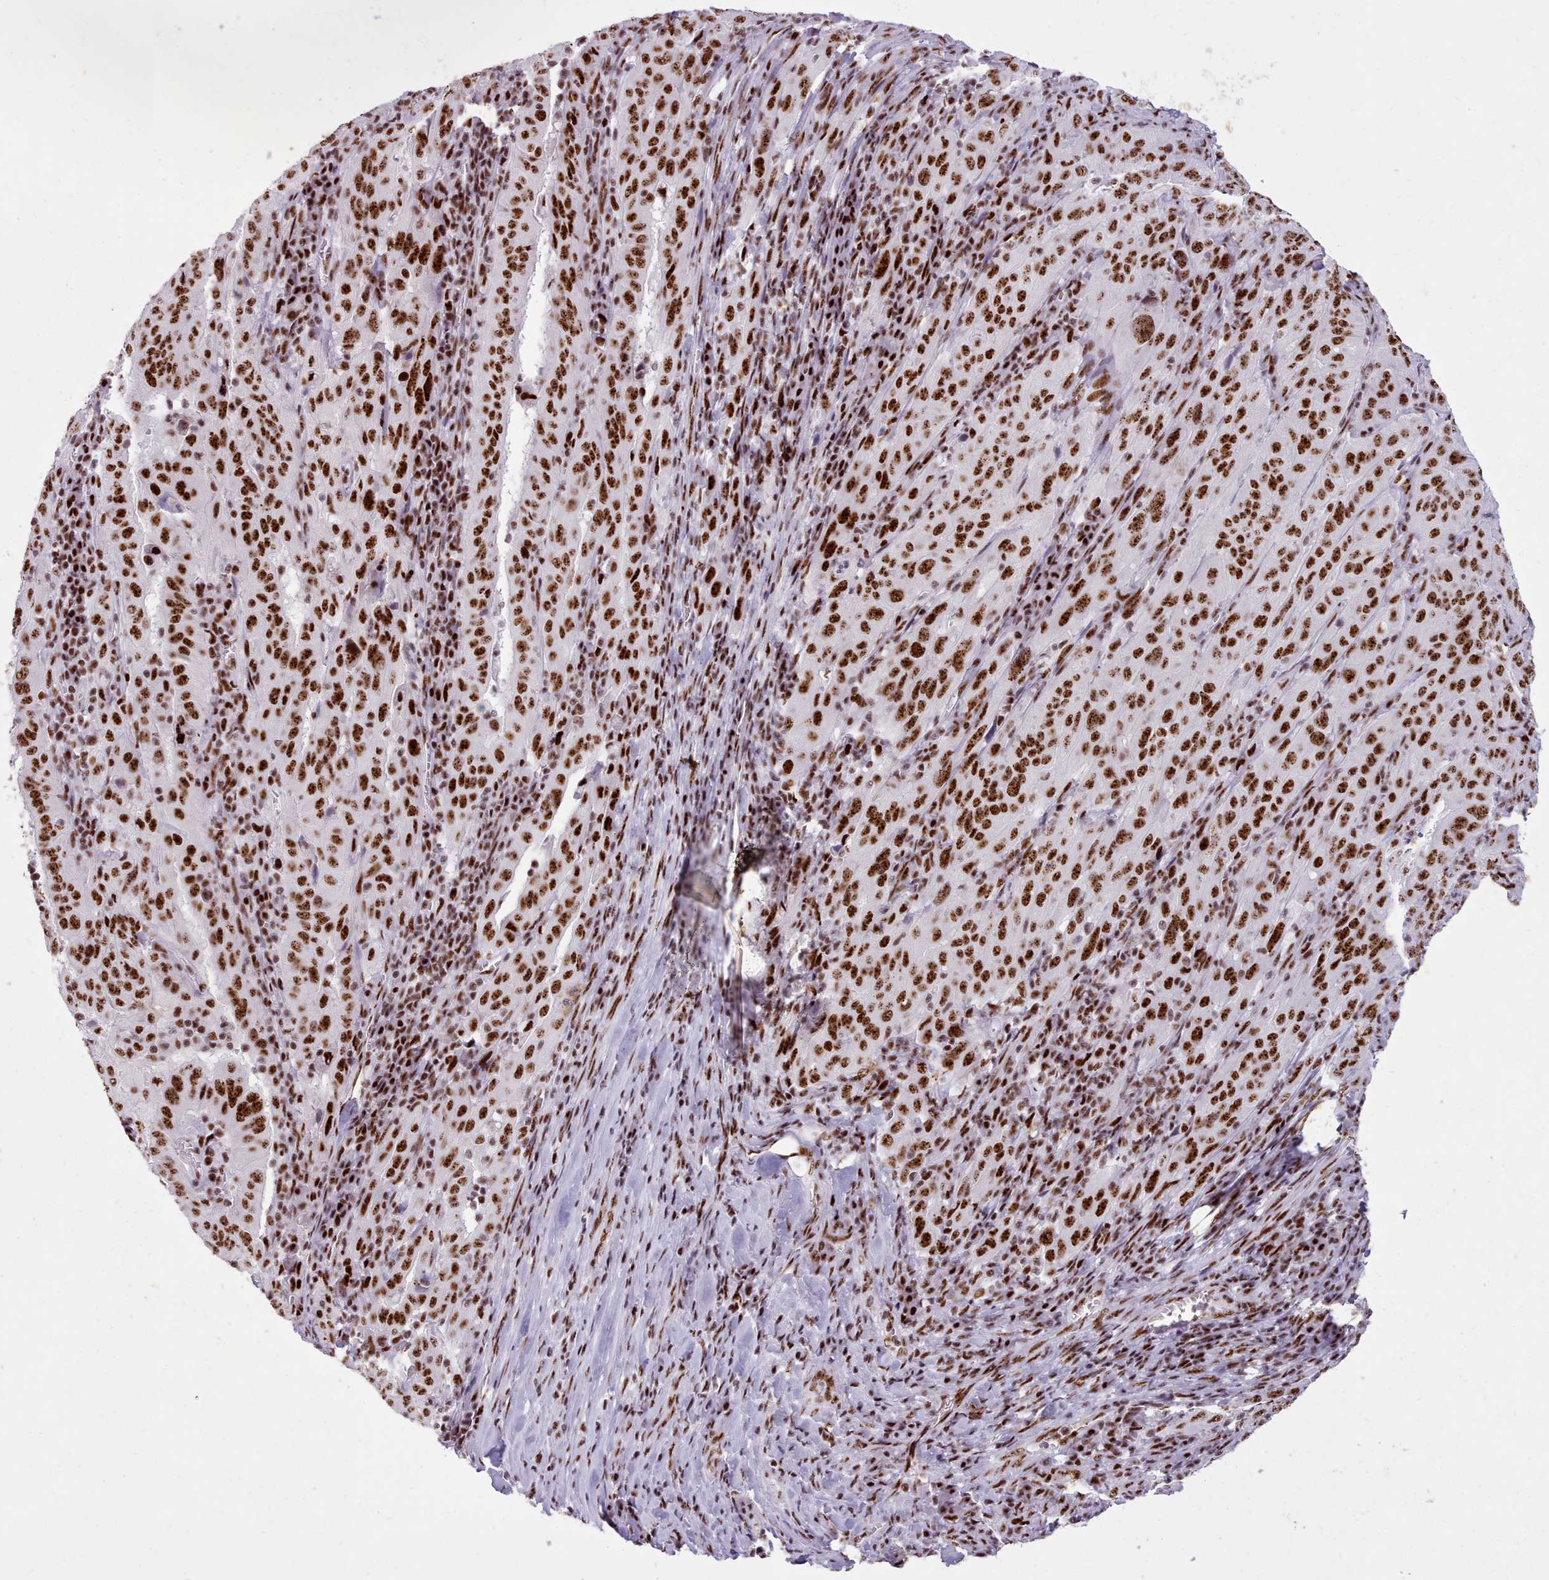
{"staining": {"intensity": "strong", "quantity": ">75%", "location": "nuclear"}, "tissue": "pancreatic cancer", "cell_type": "Tumor cells", "image_type": "cancer", "snomed": [{"axis": "morphology", "description": "Adenocarcinoma, NOS"}, {"axis": "topography", "description": "Pancreas"}], "caption": "Tumor cells show strong nuclear positivity in approximately >75% of cells in pancreatic adenocarcinoma. Nuclei are stained in blue.", "gene": "TMEM35B", "patient": {"sex": "male", "age": 63}}